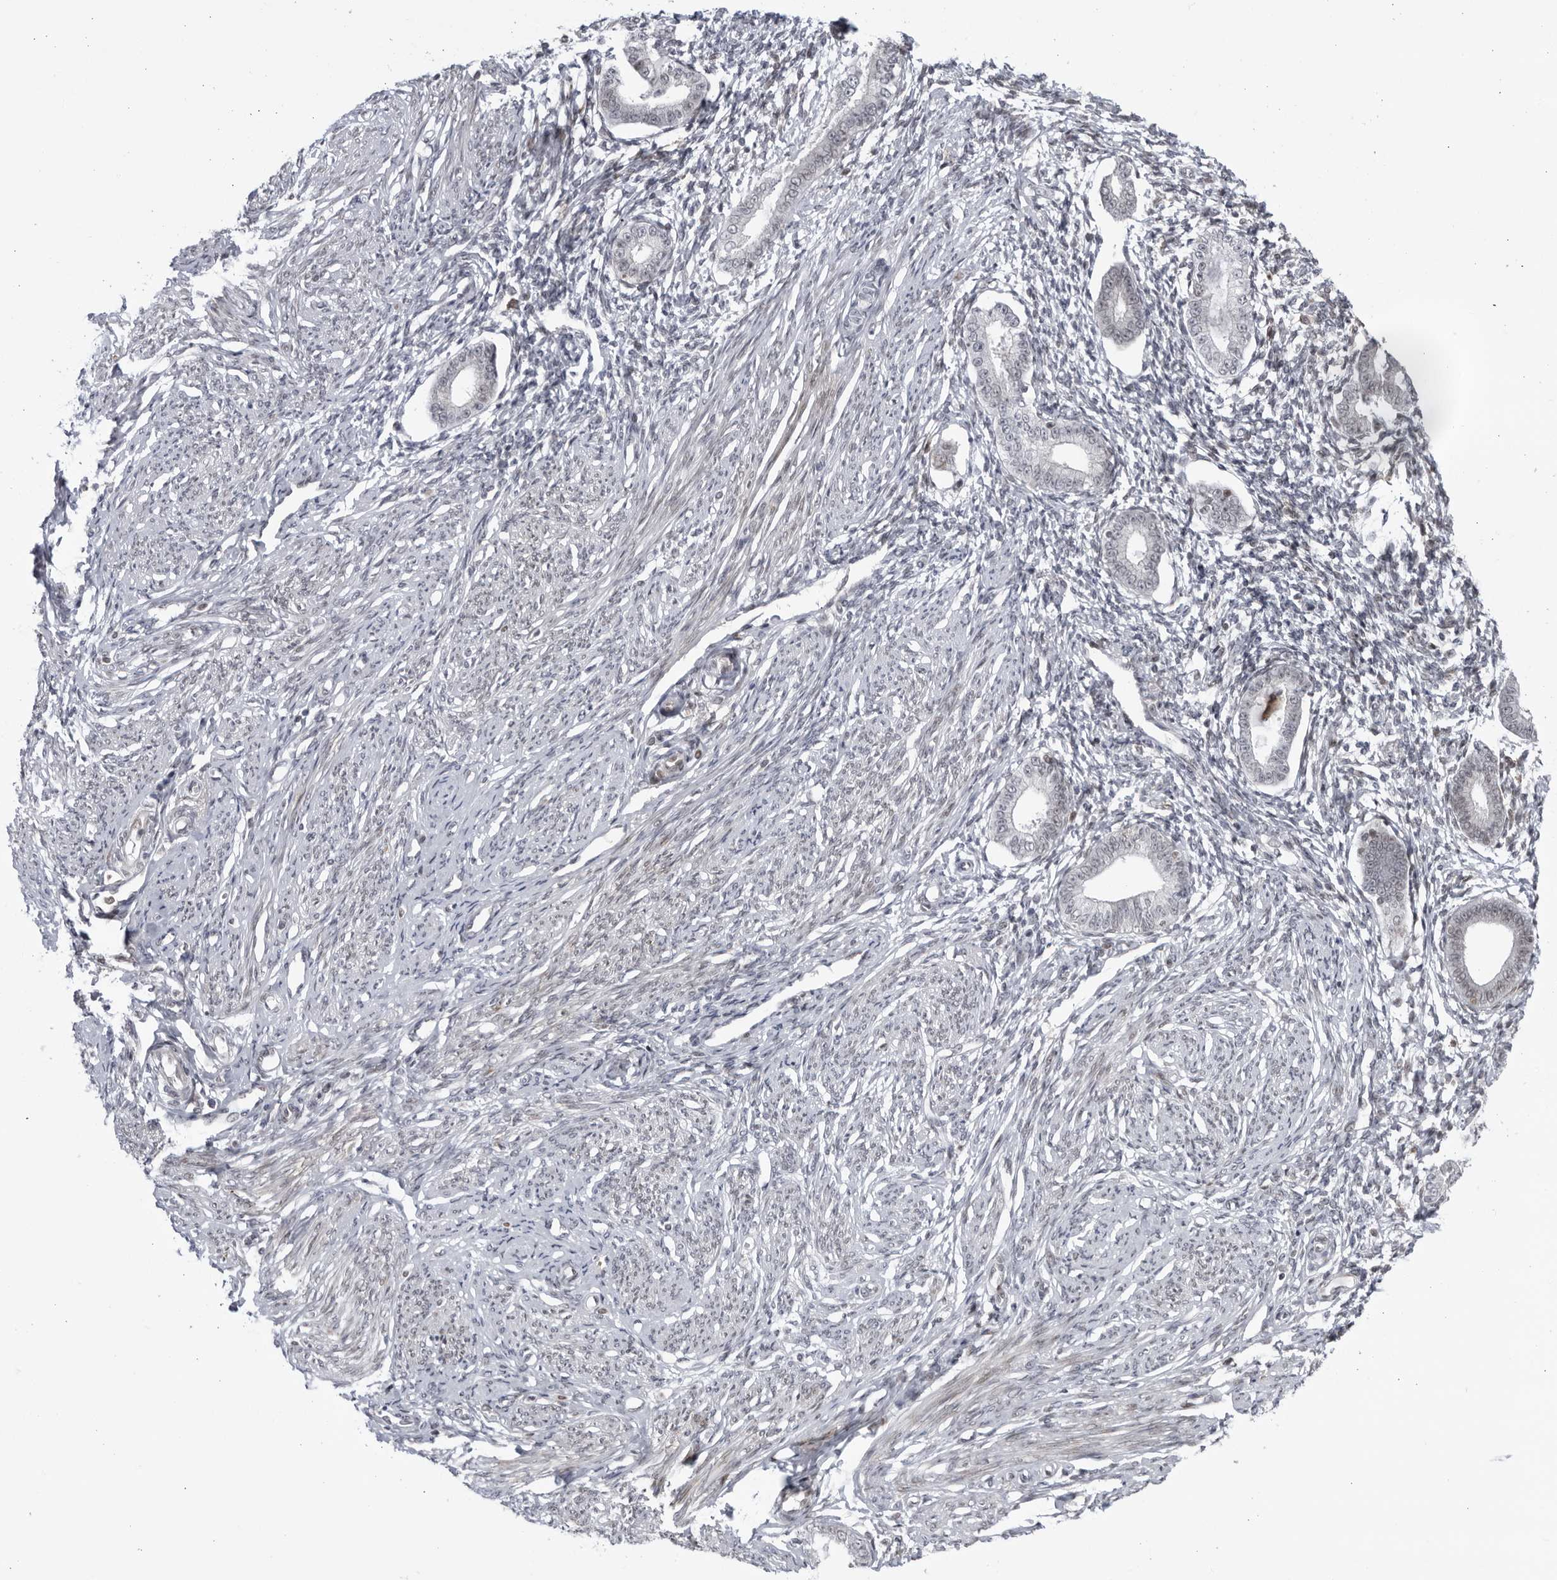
{"staining": {"intensity": "weak", "quantity": "25%-75%", "location": "nuclear"}, "tissue": "endometrium", "cell_type": "Cells in endometrial stroma", "image_type": "normal", "snomed": [{"axis": "morphology", "description": "Normal tissue, NOS"}, {"axis": "topography", "description": "Endometrium"}], "caption": "Immunohistochemical staining of unremarkable endometrium shows low levels of weak nuclear expression in about 25%-75% of cells in endometrial stroma.", "gene": "DTL", "patient": {"sex": "female", "age": 56}}